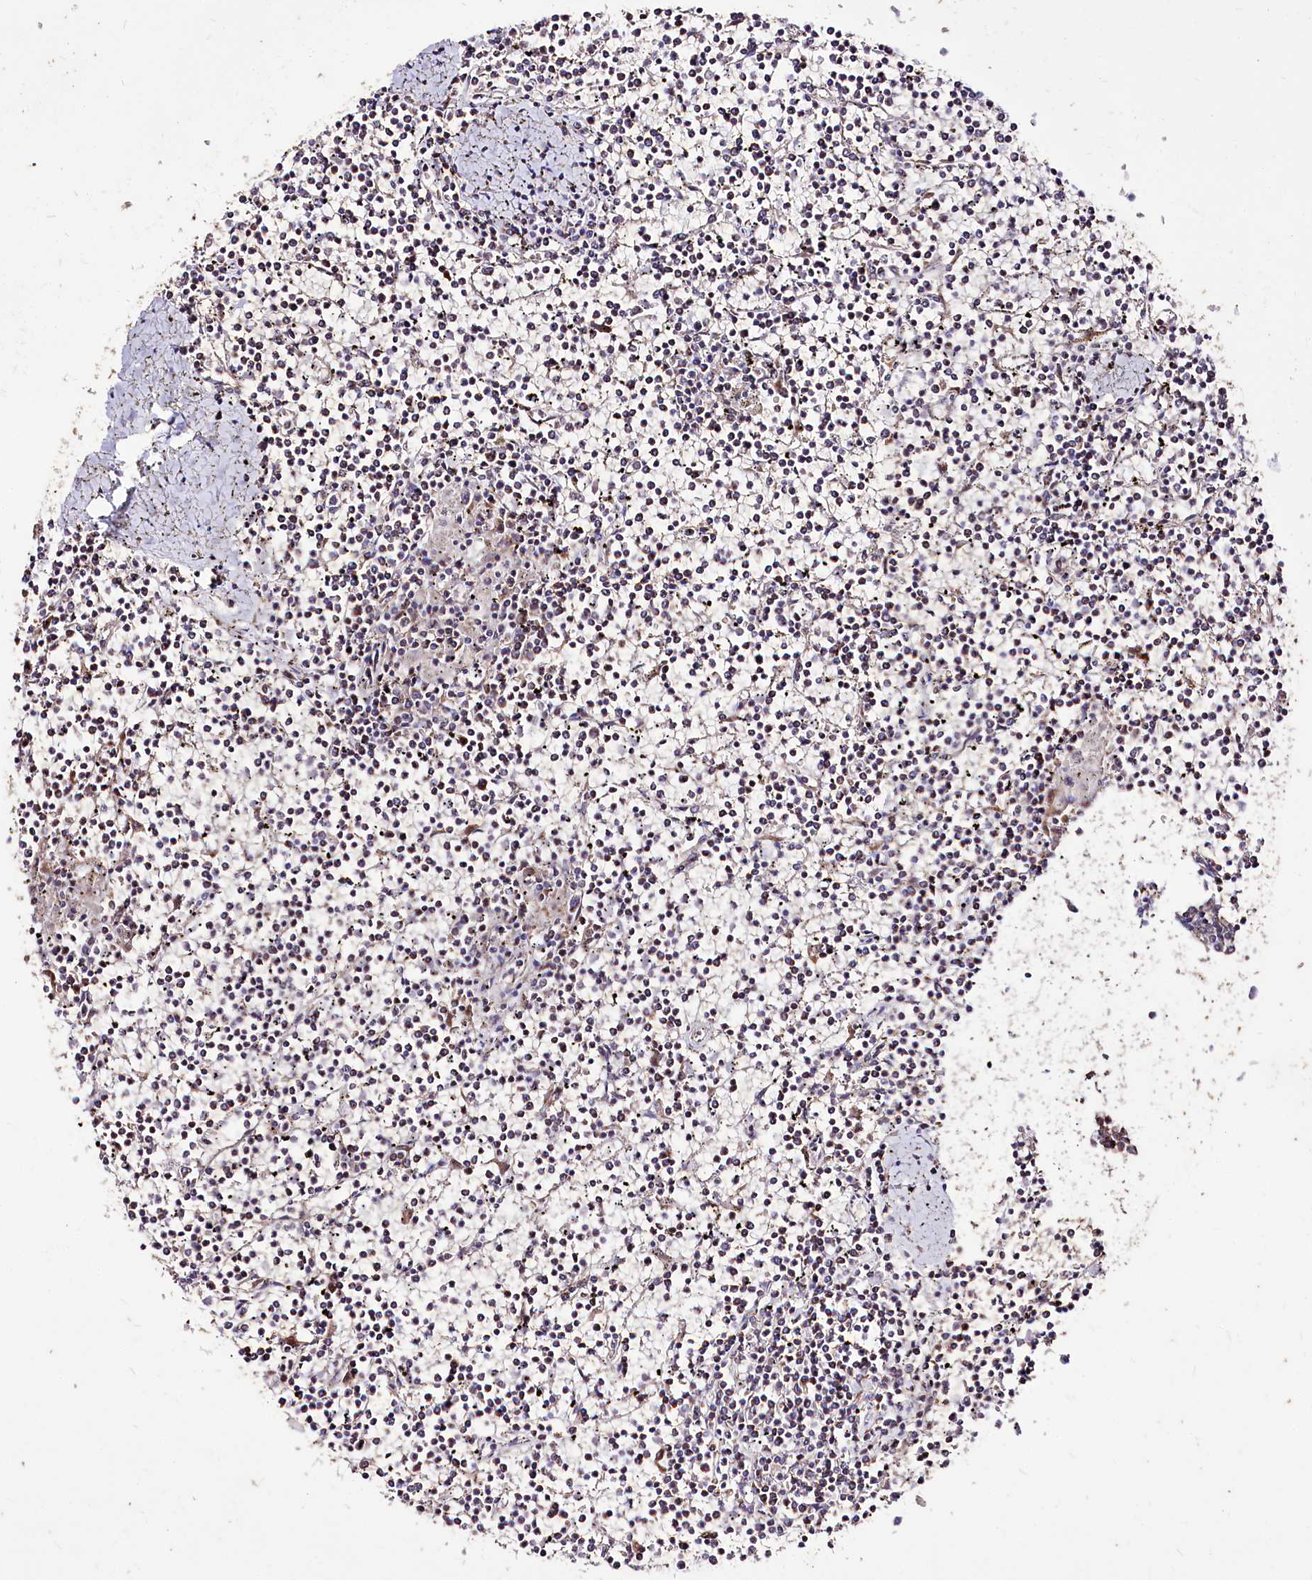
{"staining": {"intensity": "negative", "quantity": "none", "location": "none"}, "tissue": "lymphoma", "cell_type": "Tumor cells", "image_type": "cancer", "snomed": [{"axis": "morphology", "description": "Malignant lymphoma, non-Hodgkin's type, Low grade"}, {"axis": "topography", "description": "Spleen"}], "caption": "Photomicrograph shows no significant protein expression in tumor cells of malignant lymphoma, non-Hodgkin's type (low-grade).", "gene": "CARD19", "patient": {"sex": "female", "age": 19}}